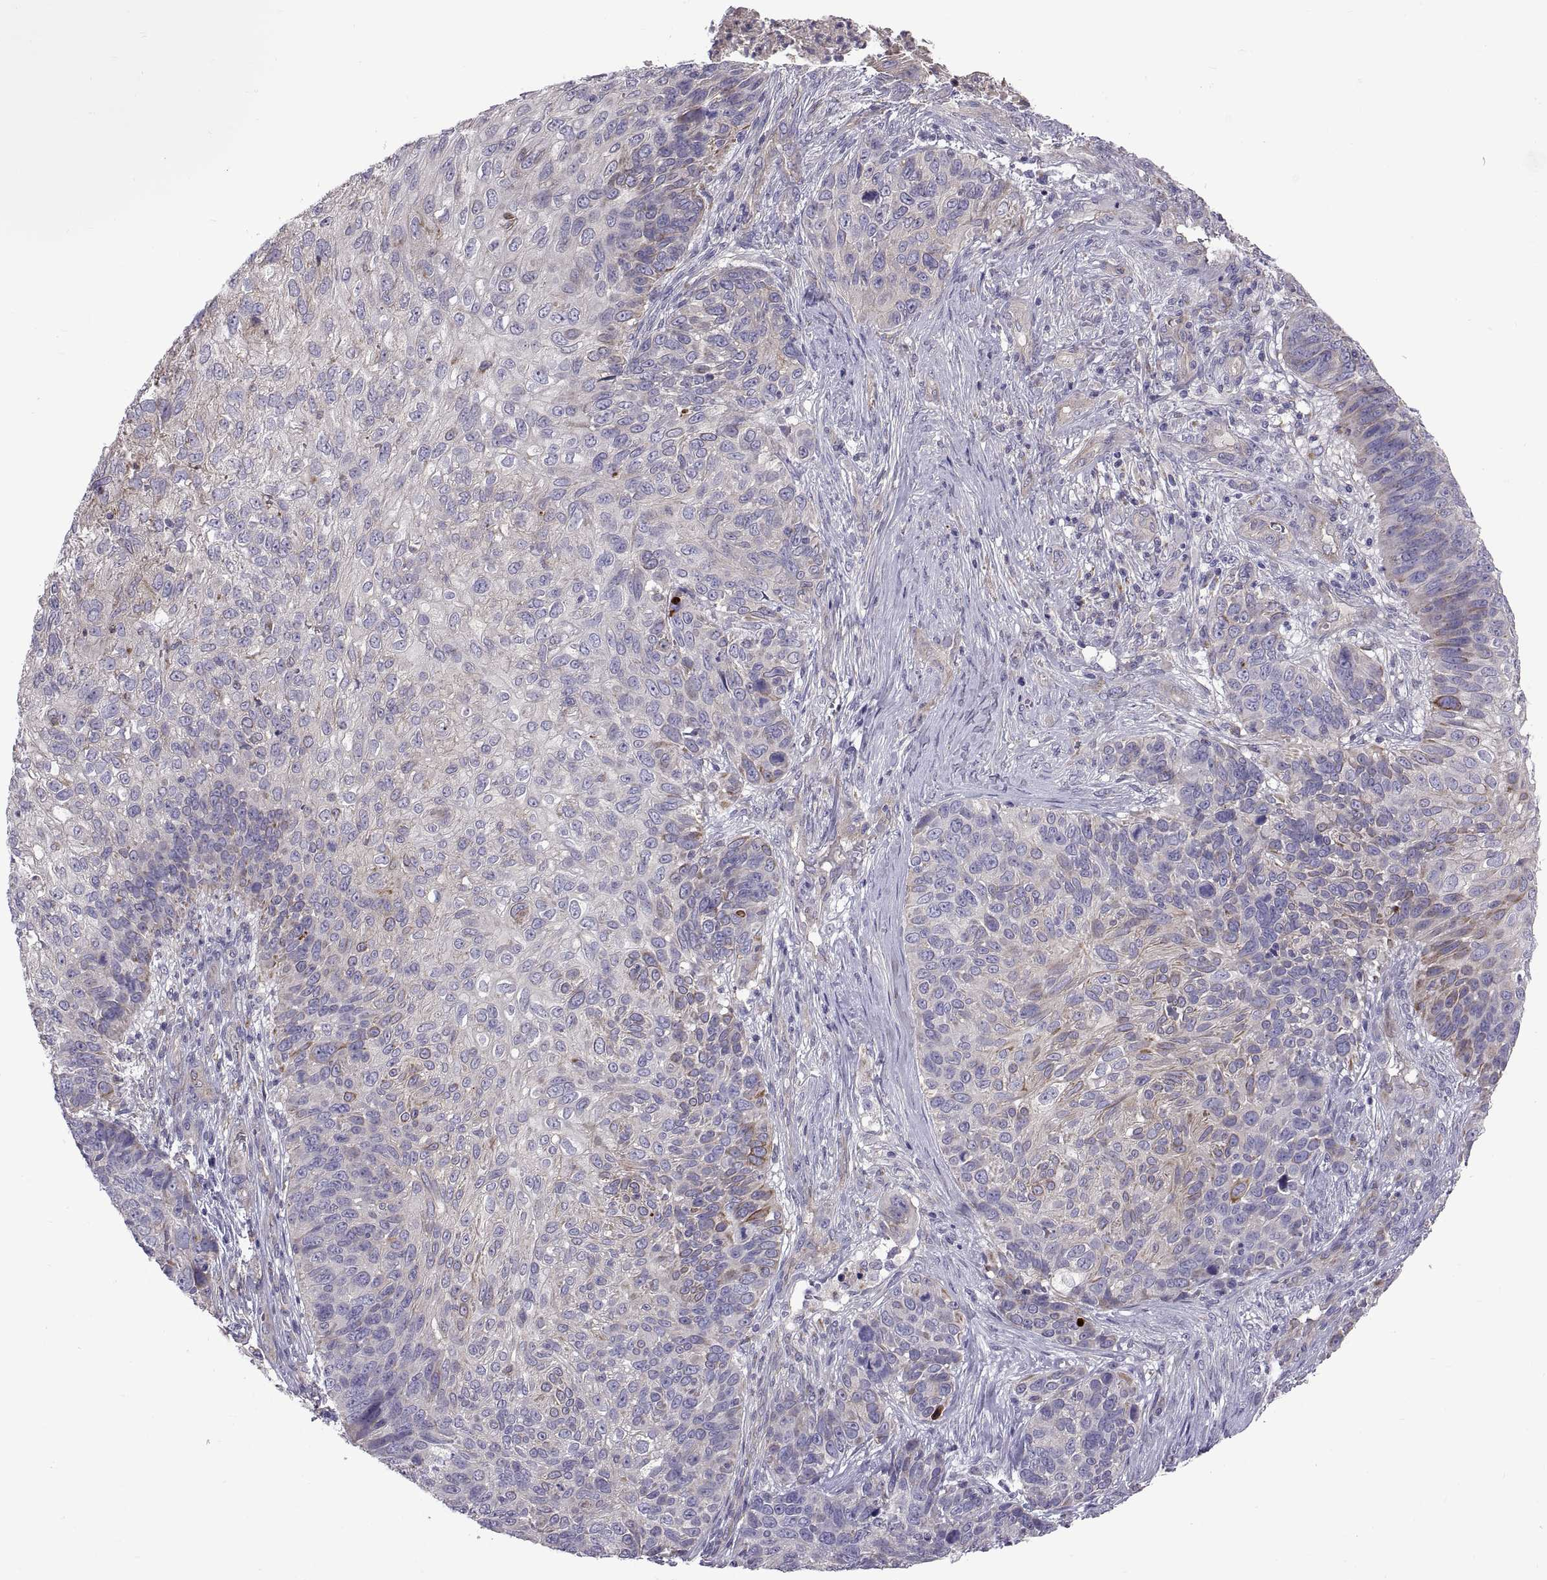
{"staining": {"intensity": "moderate", "quantity": "<25%", "location": "cytoplasmic/membranous"}, "tissue": "skin cancer", "cell_type": "Tumor cells", "image_type": "cancer", "snomed": [{"axis": "morphology", "description": "Squamous cell carcinoma, NOS"}, {"axis": "topography", "description": "Skin"}], "caption": "The photomicrograph exhibits a brown stain indicating the presence of a protein in the cytoplasmic/membranous of tumor cells in skin squamous cell carcinoma.", "gene": "ARSL", "patient": {"sex": "male", "age": 92}}